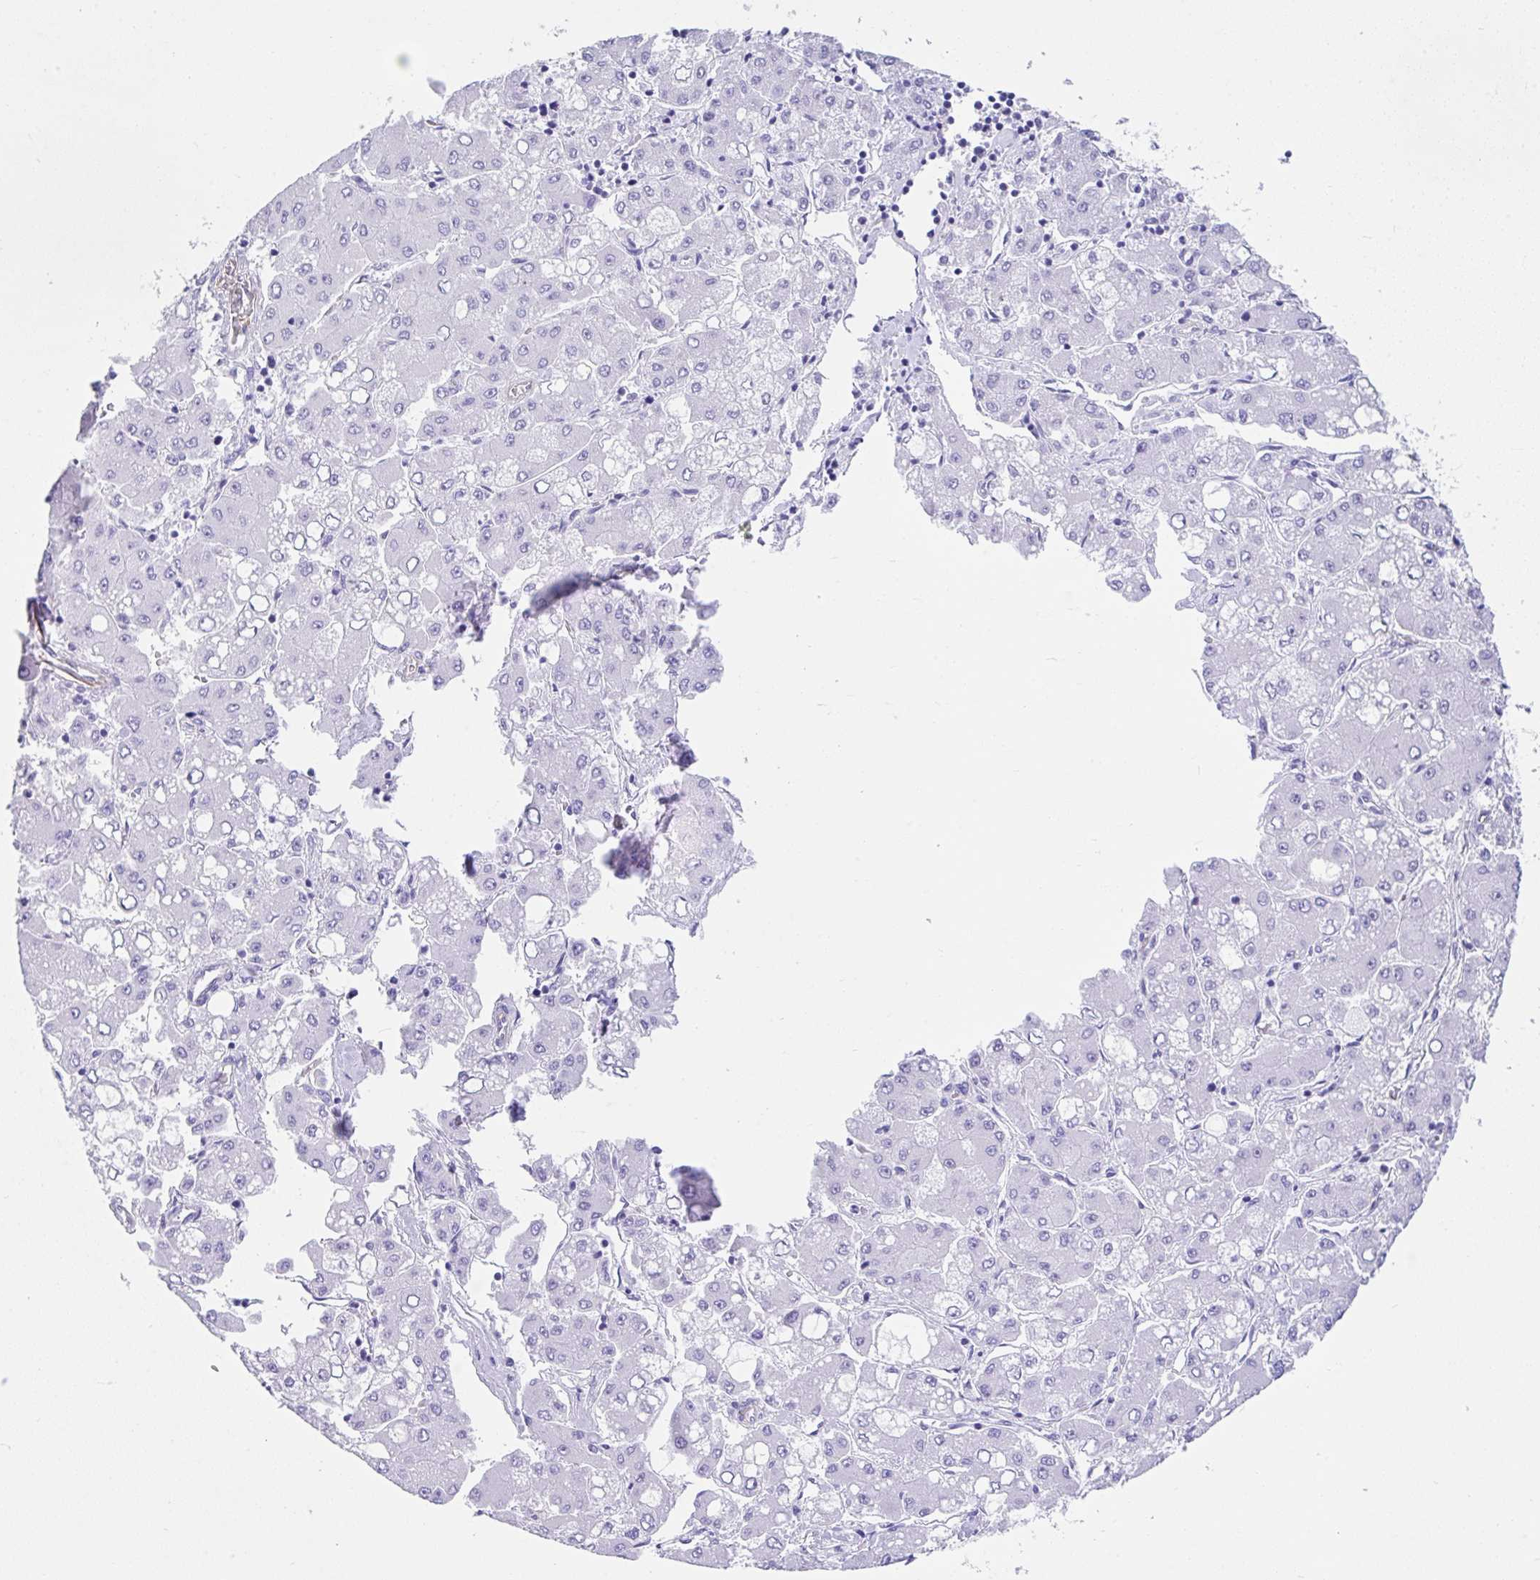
{"staining": {"intensity": "negative", "quantity": "none", "location": "none"}, "tissue": "liver cancer", "cell_type": "Tumor cells", "image_type": "cancer", "snomed": [{"axis": "morphology", "description": "Carcinoma, Hepatocellular, NOS"}, {"axis": "topography", "description": "Liver"}], "caption": "Immunohistochemistry of human liver cancer (hepatocellular carcinoma) demonstrates no expression in tumor cells. Brightfield microscopy of immunohistochemistry (IHC) stained with DAB (3,3'-diaminobenzidine) (brown) and hematoxylin (blue), captured at high magnification.", "gene": "FAM107A", "patient": {"sex": "male", "age": 40}}